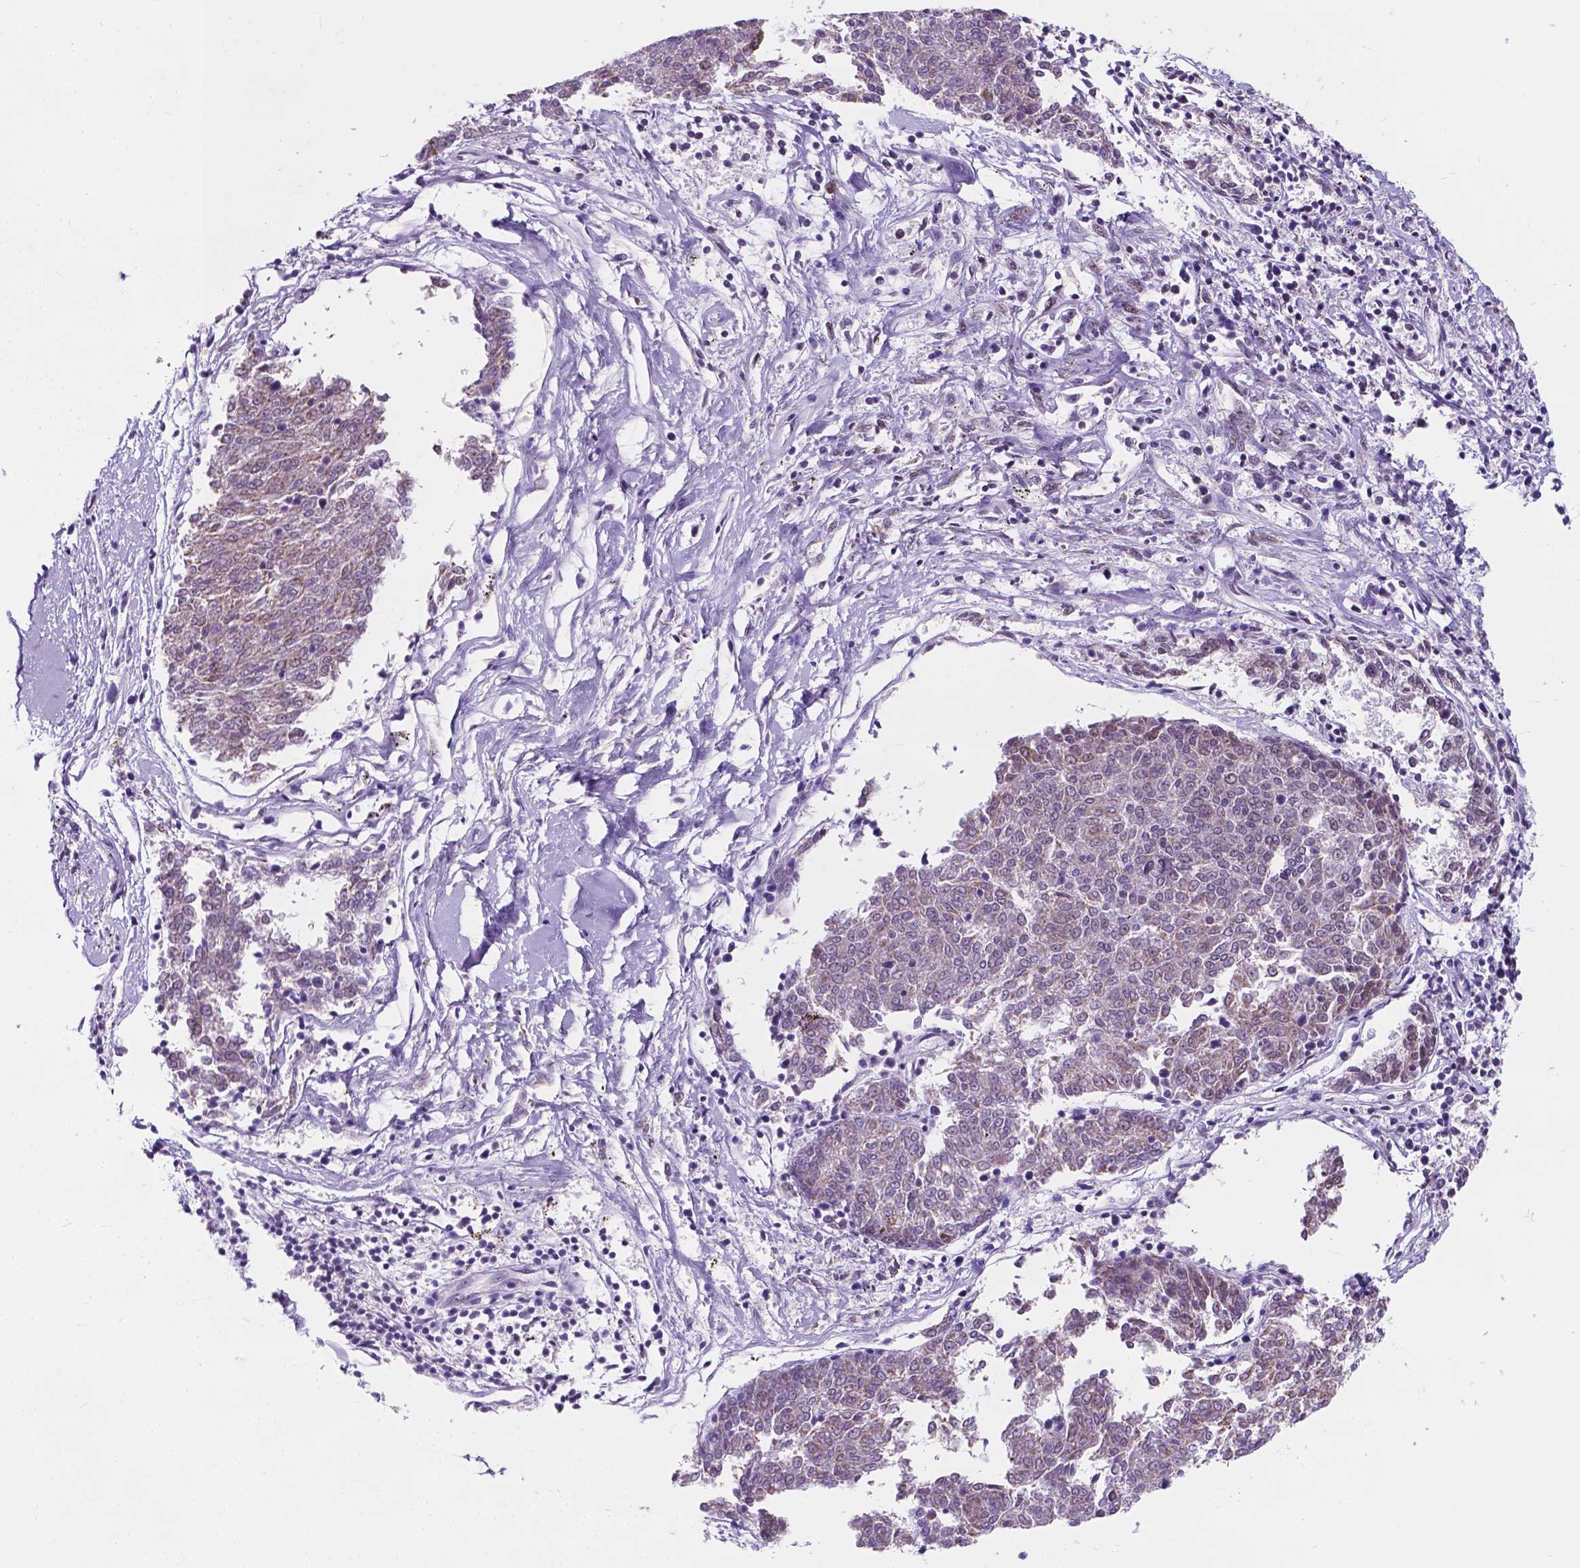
{"staining": {"intensity": "negative", "quantity": "none", "location": "none"}, "tissue": "melanoma", "cell_type": "Tumor cells", "image_type": "cancer", "snomed": [{"axis": "morphology", "description": "Malignant melanoma, NOS"}, {"axis": "topography", "description": "Skin"}], "caption": "Melanoma was stained to show a protein in brown. There is no significant positivity in tumor cells.", "gene": "BCAS2", "patient": {"sex": "female", "age": 72}}